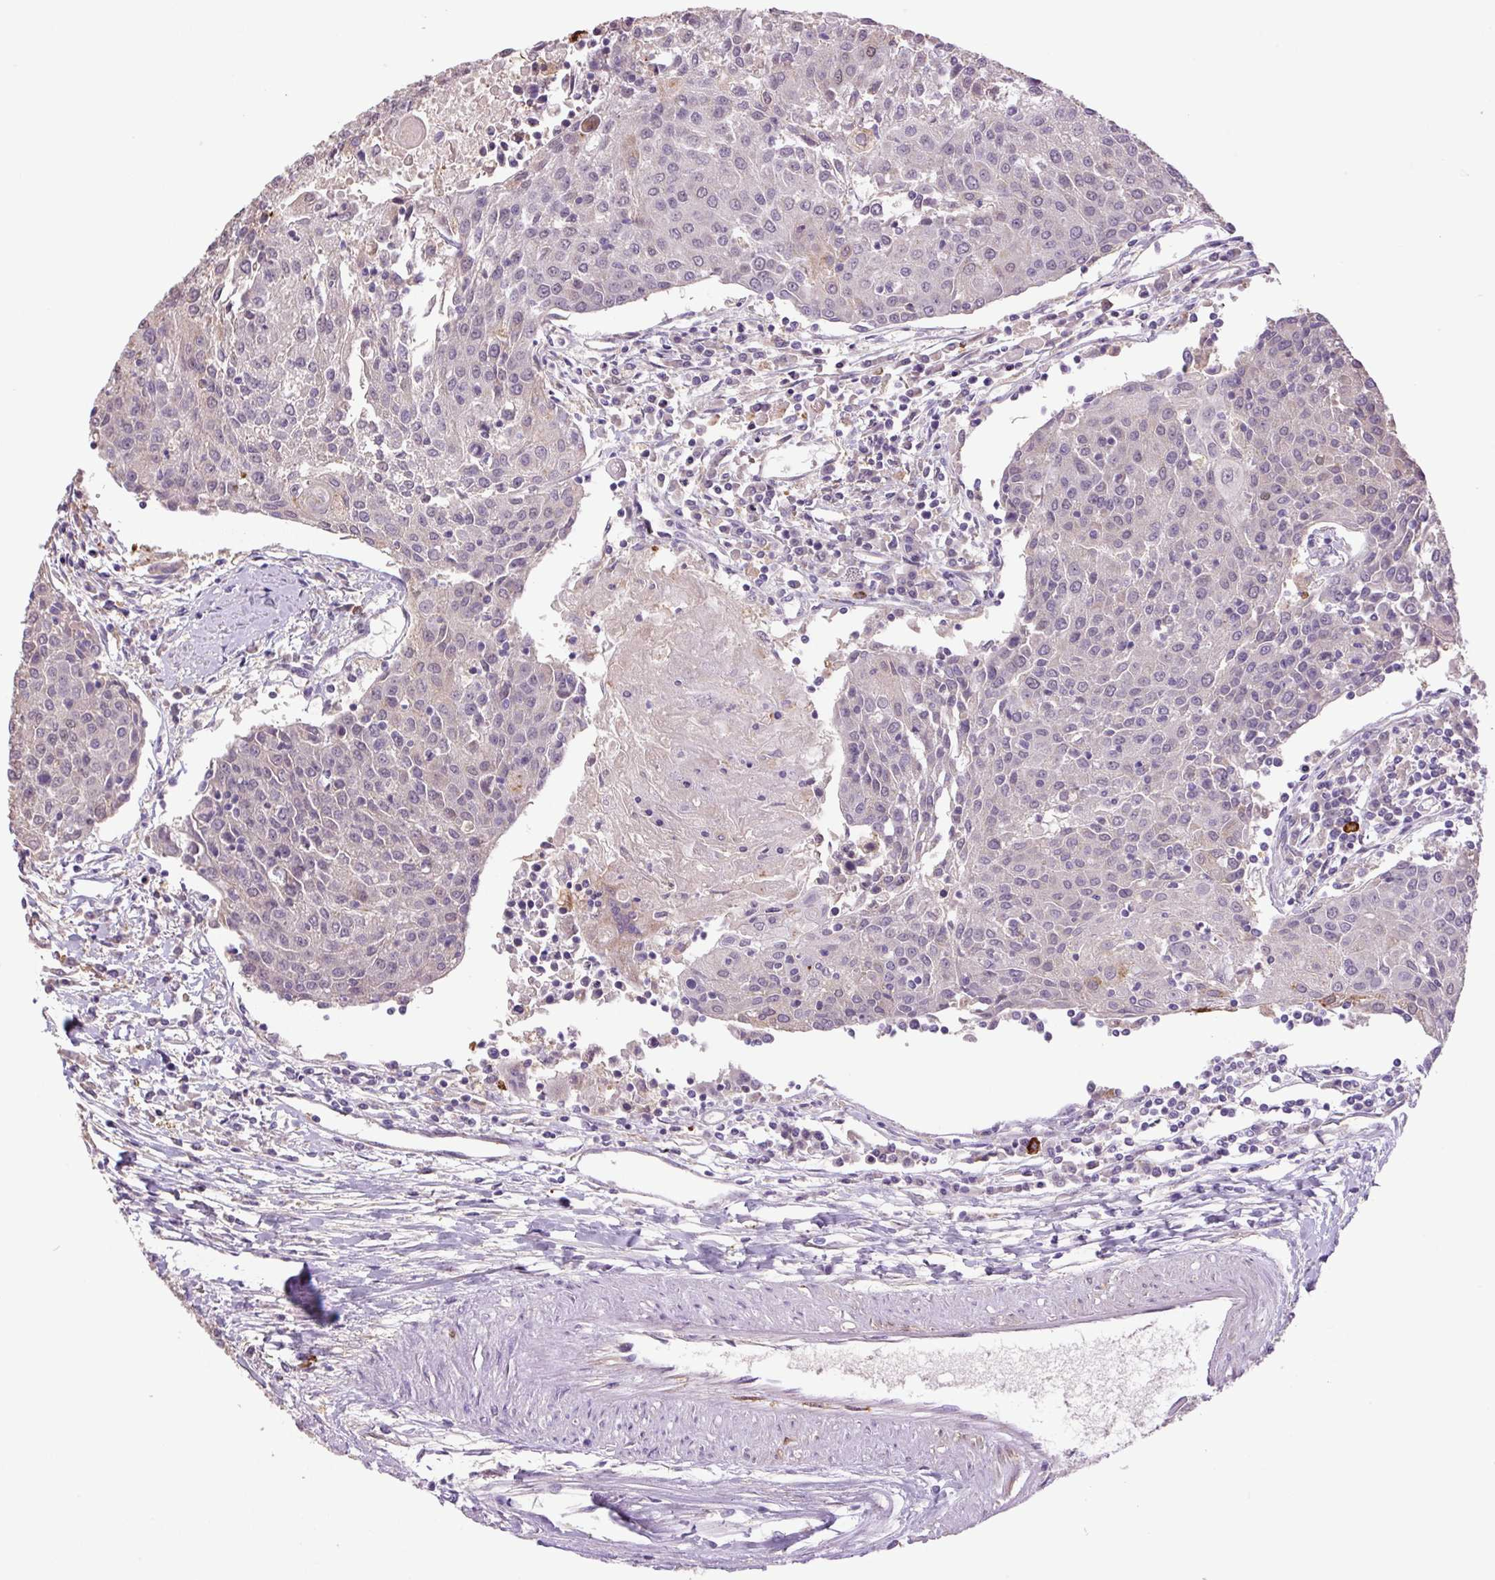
{"staining": {"intensity": "negative", "quantity": "none", "location": "none"}, "tissue": "urothelial cancer", "cell_type": "Tumor cells", "image_type": "cancer", "snomed": [{"axis": "morphology", "description": "Urothelial carcinoma, High grade"}, {"axis": "topography", "description": "Urinary bladder"}], "caption": "High magnification brightfield microscopy of urothelial cancer stained with DAB (brown) and counterstained with hematoxylin (blue): tumor cells show no significant expression.", "gene": "SGF29", "patient": {"sex": "female", "age": 85}}